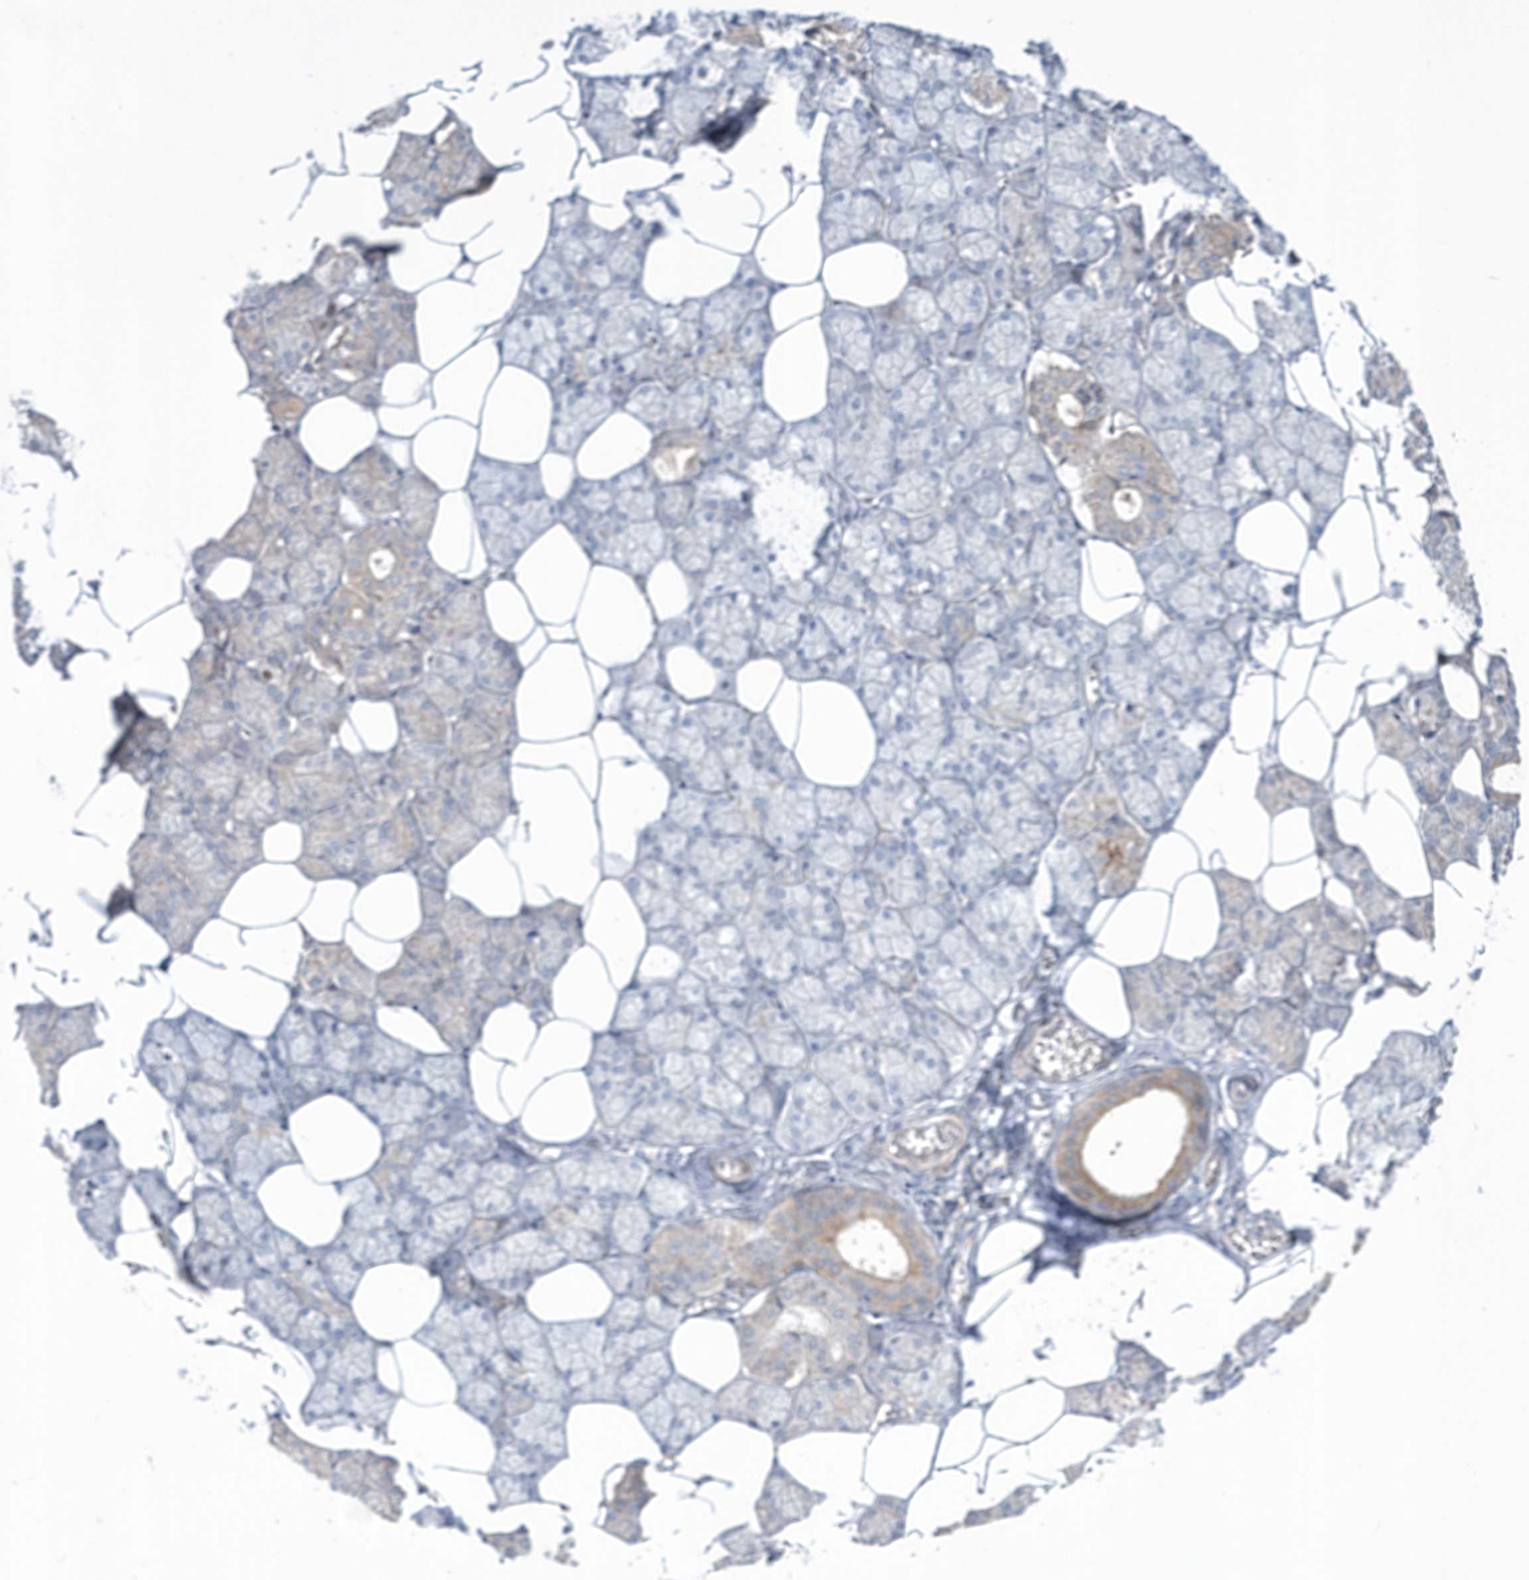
{"staining": {"intensity": "moderate", "quantity": "<25%", "location": "cytoplasmic/membranous"}, "tissue": "salivary gland", "cell_type": "Glandular cells", "image_type": "normal", "snomed": [{"axis": "morphology", "description": "Normal tissue, NOS"}, {"axis": "topography", "description": "Salivary gland"}], "caption": "This photomicrograph demonstrates immunohistochemistry (IHC) staining of benign salivary gland, with low moderate cytoplasmic/membranous positivity in approximately <25% of glandular cells.", "gene": "DSPP", "patient": {"sex": "male", "age": 62}}